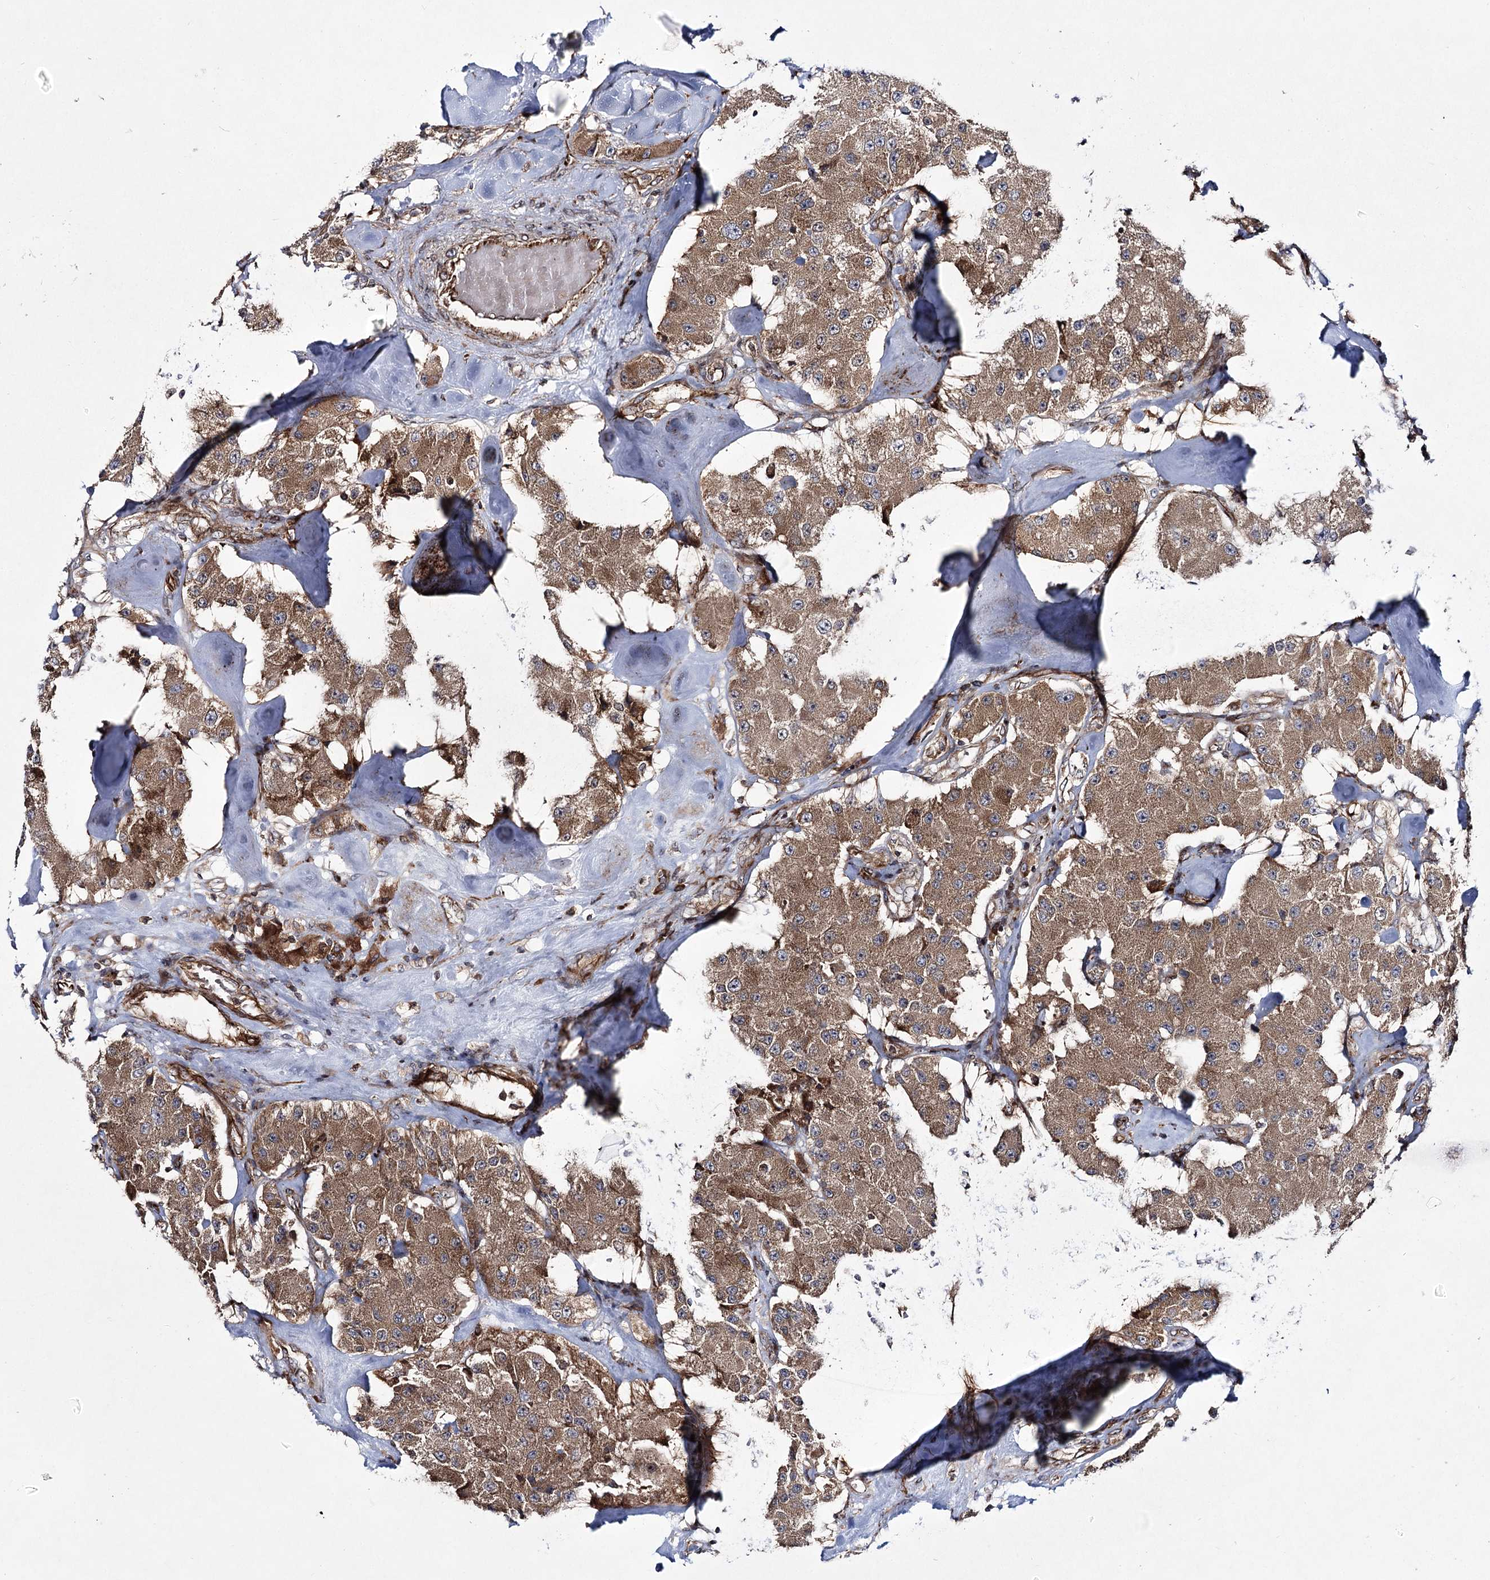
{"staining": {"intensity": "moderate", "quantity": ">75%", "location": "cytoplasmic/membranous"}, "tissue": "carcinoid", "cell_type": "Tumor cells", "image_type": "cancer", "snomed": [{"axis": "morphology", "description": "Carcinoid, malignant, NOS"}, {"axis": "topography", "description": "Pancreas"}], "caption": "An image of human malignant carcinoid stained for a protein demonstrates moderate cytoplasmic/membranous brown staining in tumor cells.", "gene": "HECTD2", "patient": {"sex": "male", "age": 41}}